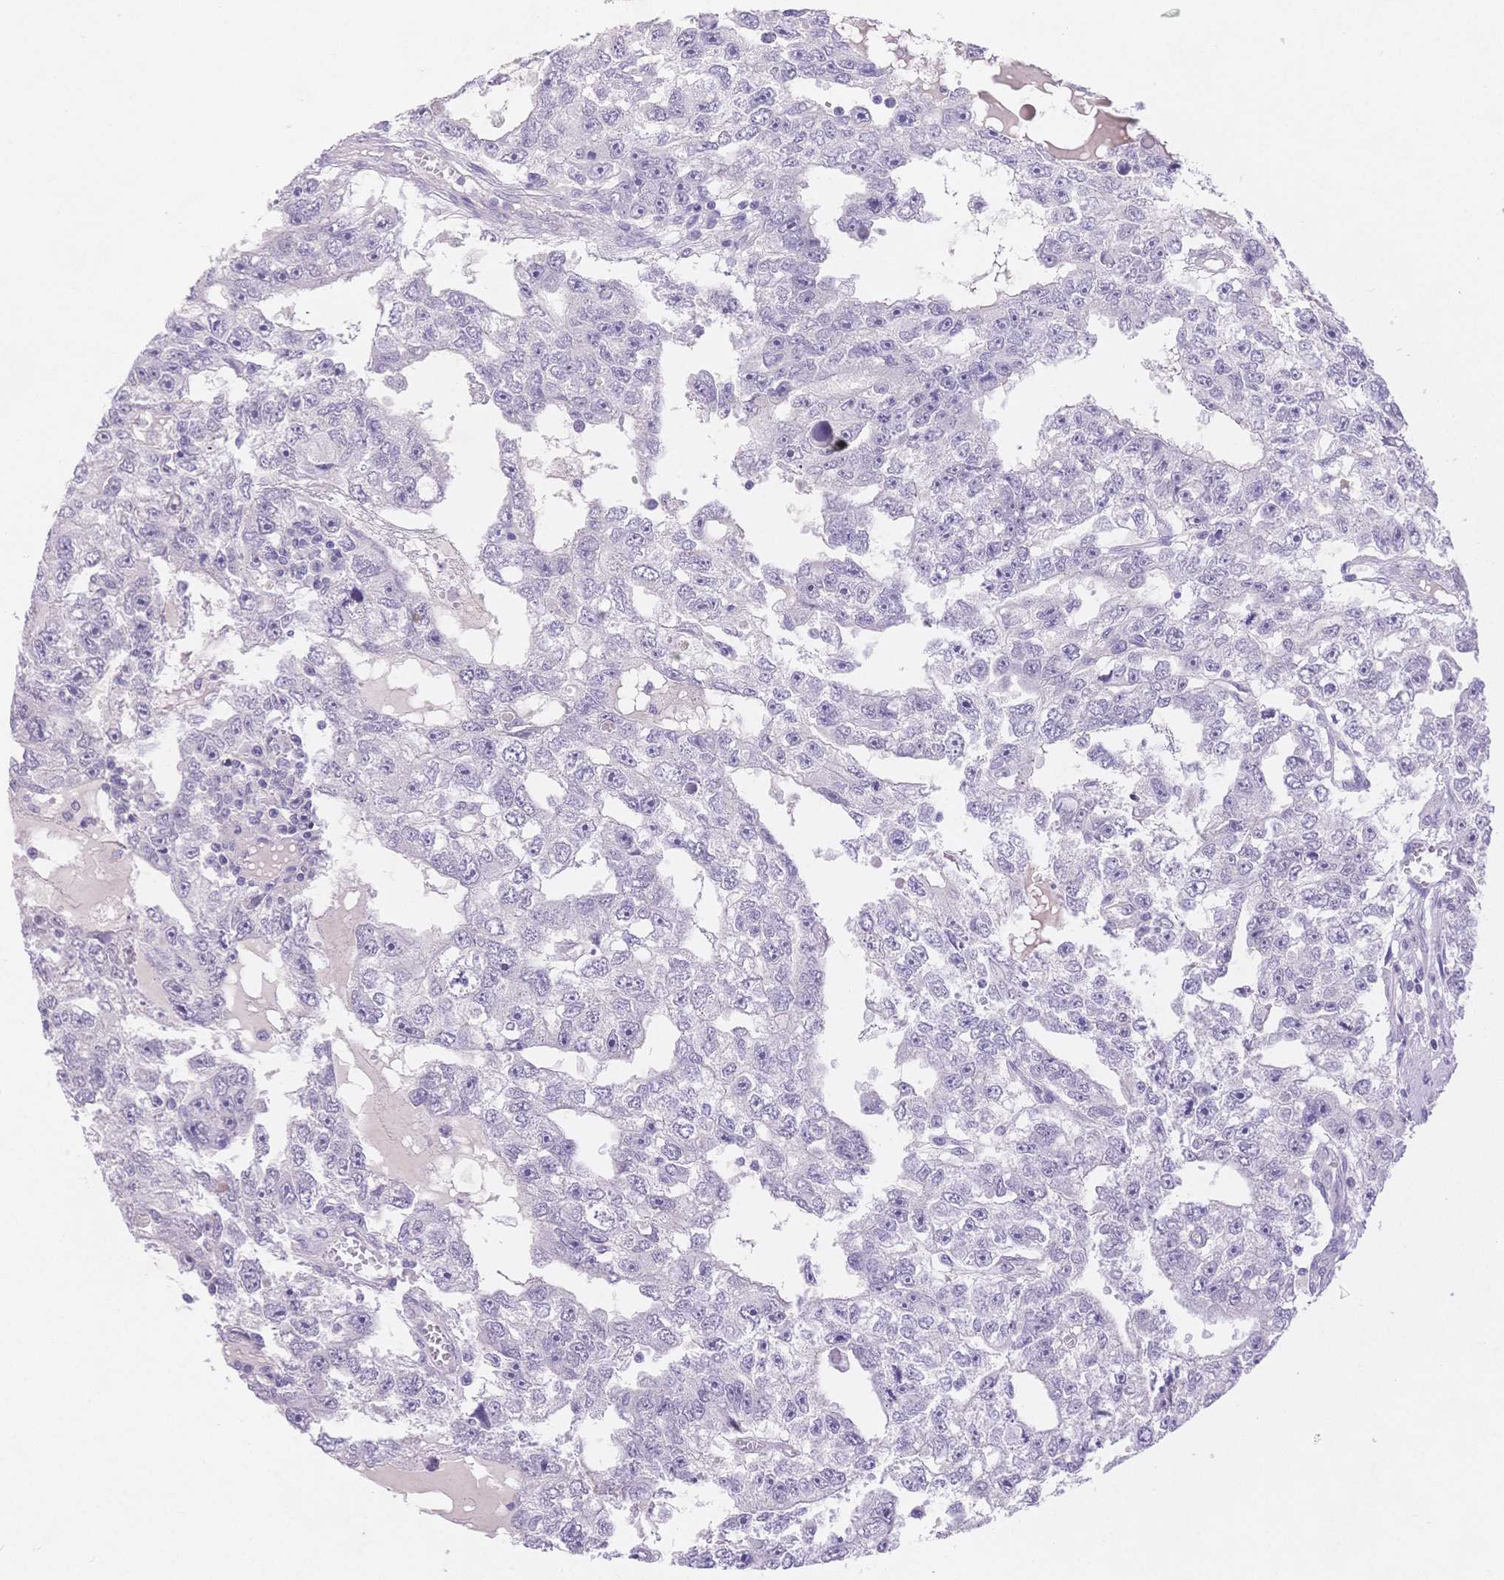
{"staining": {"intensity": "negative", "quantity": "none", "location": "none"}, "tissue": "testis cancer", "cell_type": "Tumor cells", "image_type": "cancer", "snomed": [{"axis": "morphology", "description": "Carcinoma, Embryonal, NOS"}, {"axis": "topography", "description": "Testis"}], "caption": "DAB immunohistochemical staining of testis embryonal carcinoma displays no significant staining in tumor cells.", "gene": "MYOM1", "patient": {"sex": "male", "age": 20}}